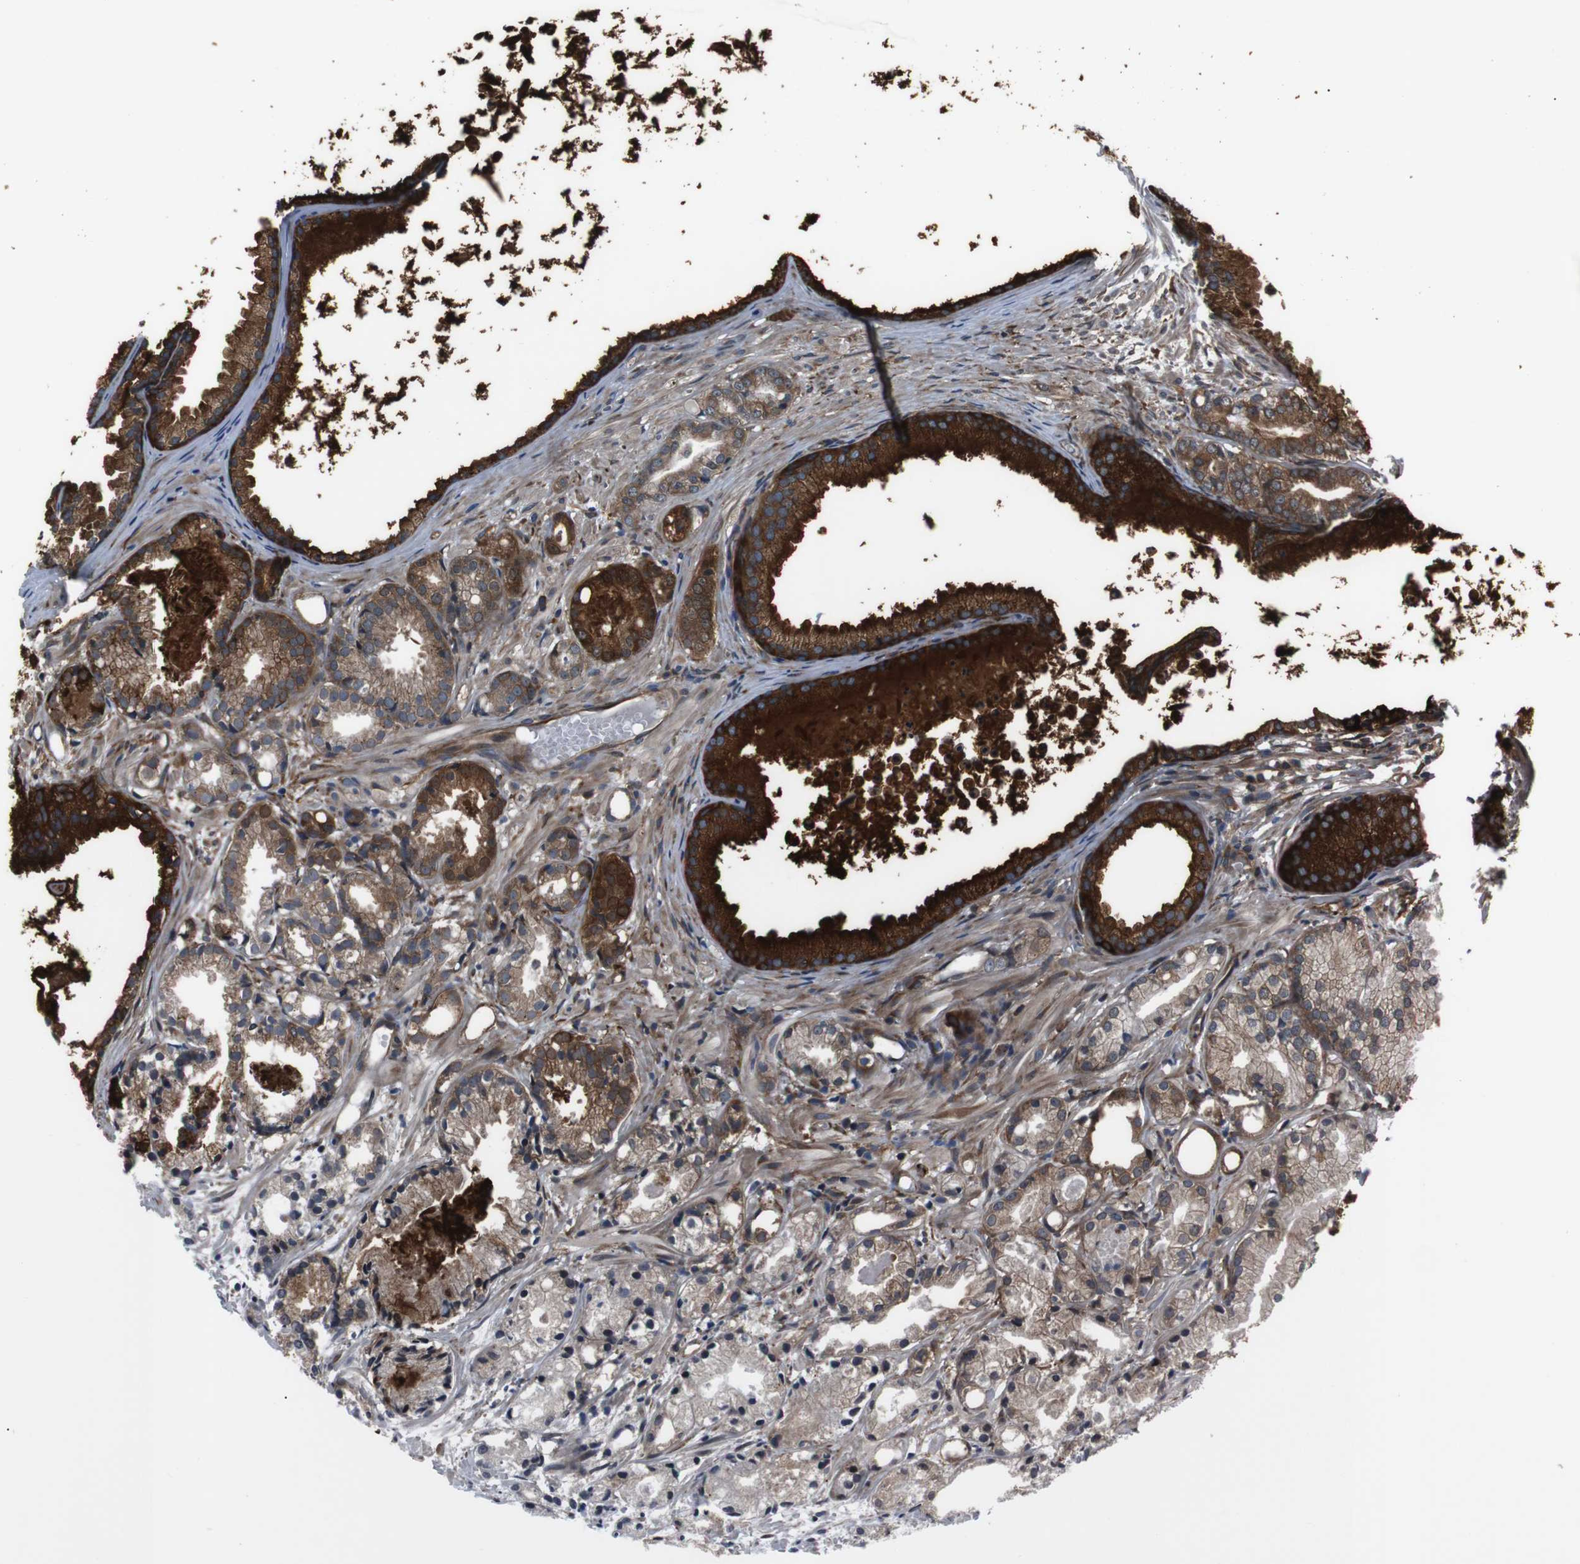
{"staining": {"intensity": "moderate", "quantity": ">75%", "location": "cytoplasmic/membranous"}, "tissue": "prostate cancer", "cell_type": "Tumor cells", "image_type": "cancer", "snomed": [{"axis": "morphology", "description": "Adenocarcinoma, Low grade"}, {"axis": "topography", "description": "Prostate"}], "caption": "Immunohistochemical staining of human prostate cancer (adenocarcinoma (low-grade)) exhibits medium levels of moderate cytoplasmic/membranous positivity in about >75% of tumor cells.", "gene": "EIF4A2", "patient": {"sex": "male", "age": 72}}